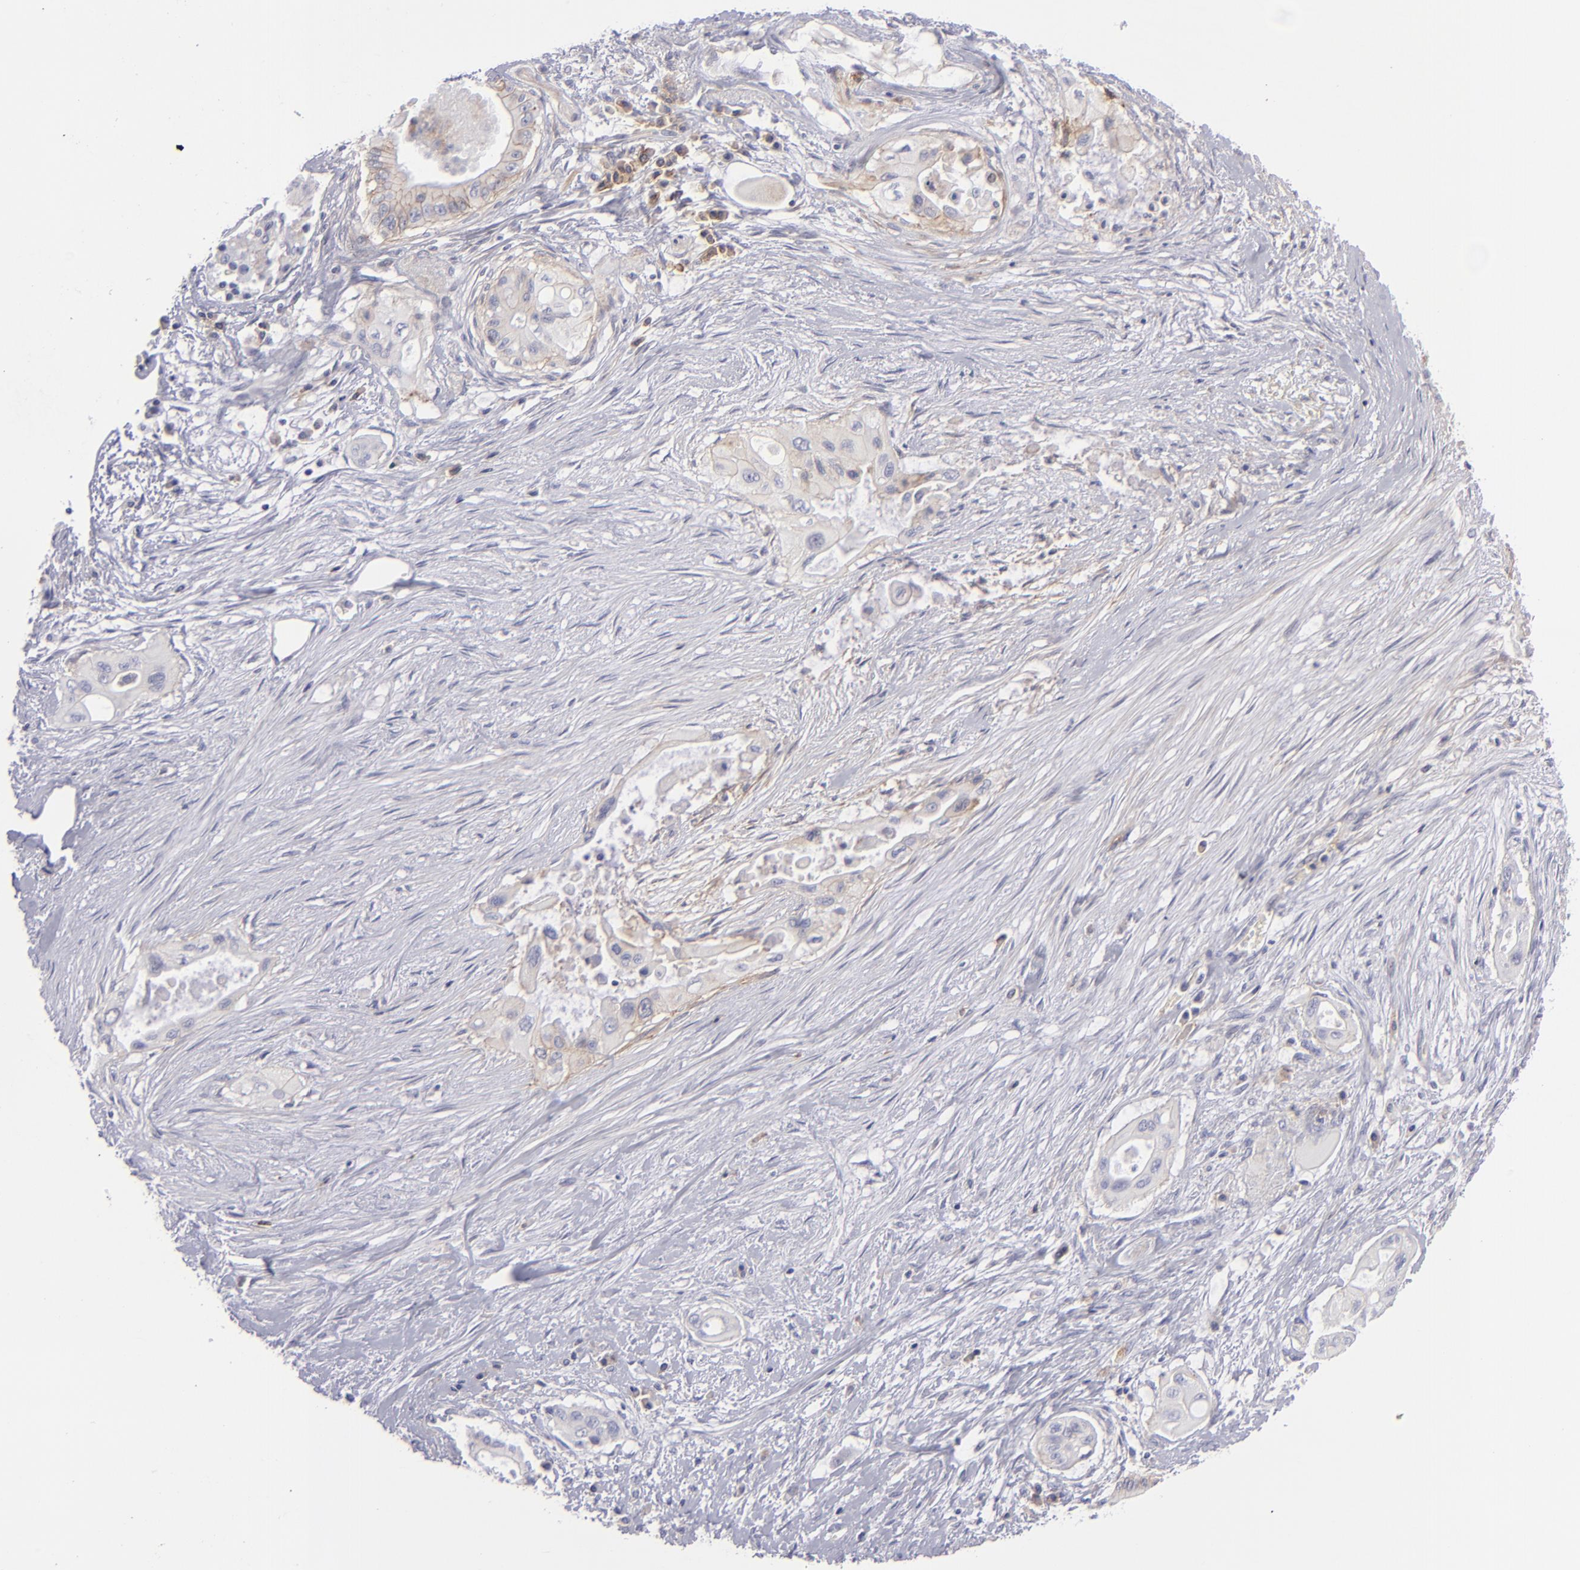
{"staining": {"intensity": "weak", "quantity": "<25%", "location": "cytoplasmic/membranous"}, "tissue": "pancreatic cancer", "cell_type": "Tumor cells", "image_type": "cancer", "snomed": [{"axis": "morphology", "description": "Adenocarcinoma, NOS"}, {"axis": "topography", "description": "Pancreas"}], "caption": "The histopathology image demonstrates no significant staining in tumor cells of pancreatic cancer.", "gene": "BSG", "patient": {"sex": "male", "age": 77}}